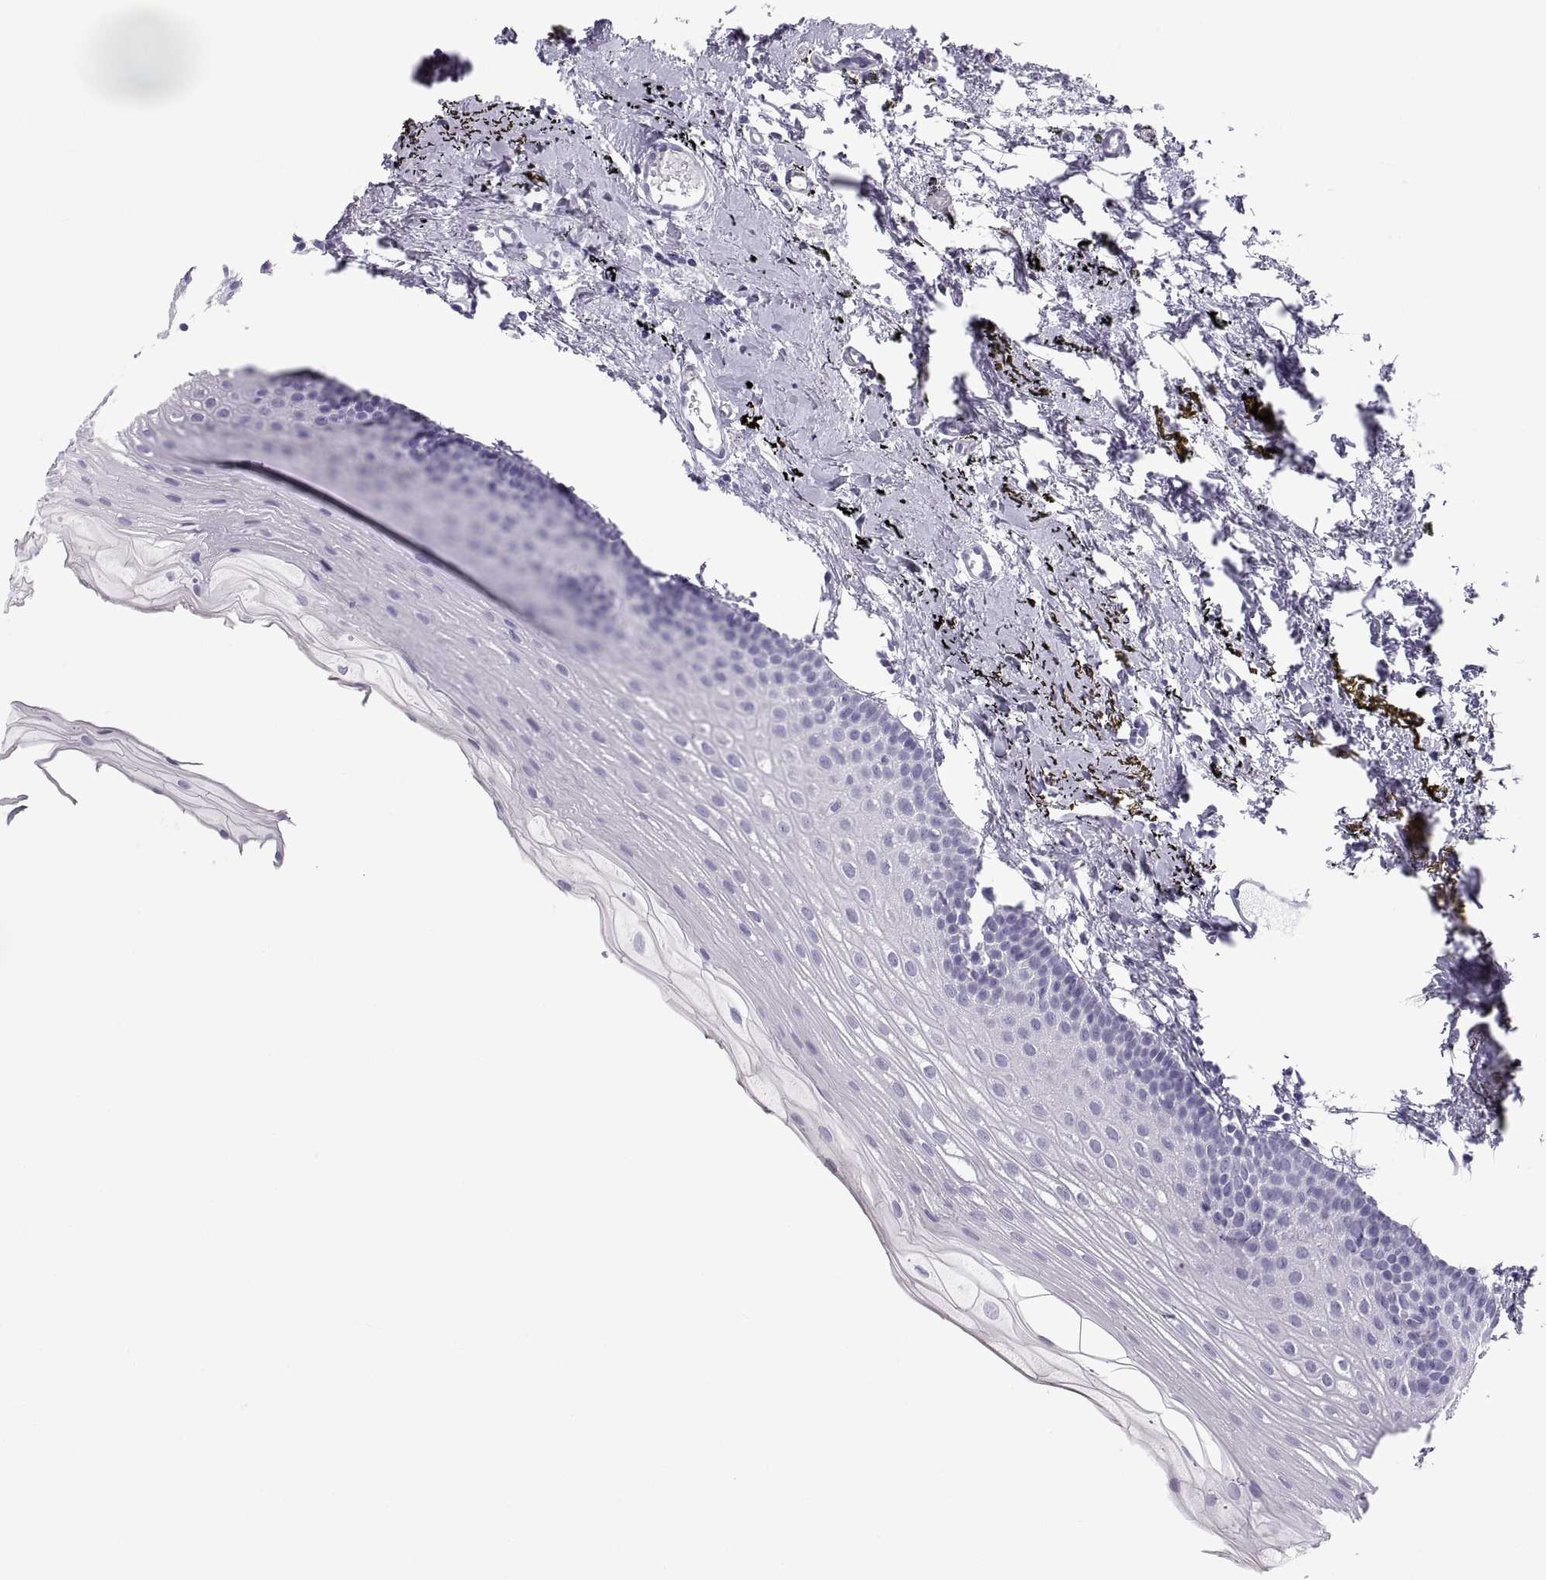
{"staining": {"intensity": "negative", "quantity": "none", "location": "none"}, "tissue": "oral mucosa", "cell_type": "Squamous epithelial cells", "image_type": "normal", "snomed": [{"axis": "morphology", "description": "Normal tissue, NOS"}, {"axis": "topography", "description": "Oral tissue"}], "caption": "High power microscopy micrograph of an immunohistochemistry micrograph of normal oral mucosa, revealing no significant expression in squamous epithelial cells. (Stains: DAB (3,3'-diaminobenzidine) immunohistochemistry (IHC) with hematoxylin counter stain, Microscopy: brightfield microscopy at high magnification).", "gene": "PAX2", "patient": {"sex": "female", "age": 57}}